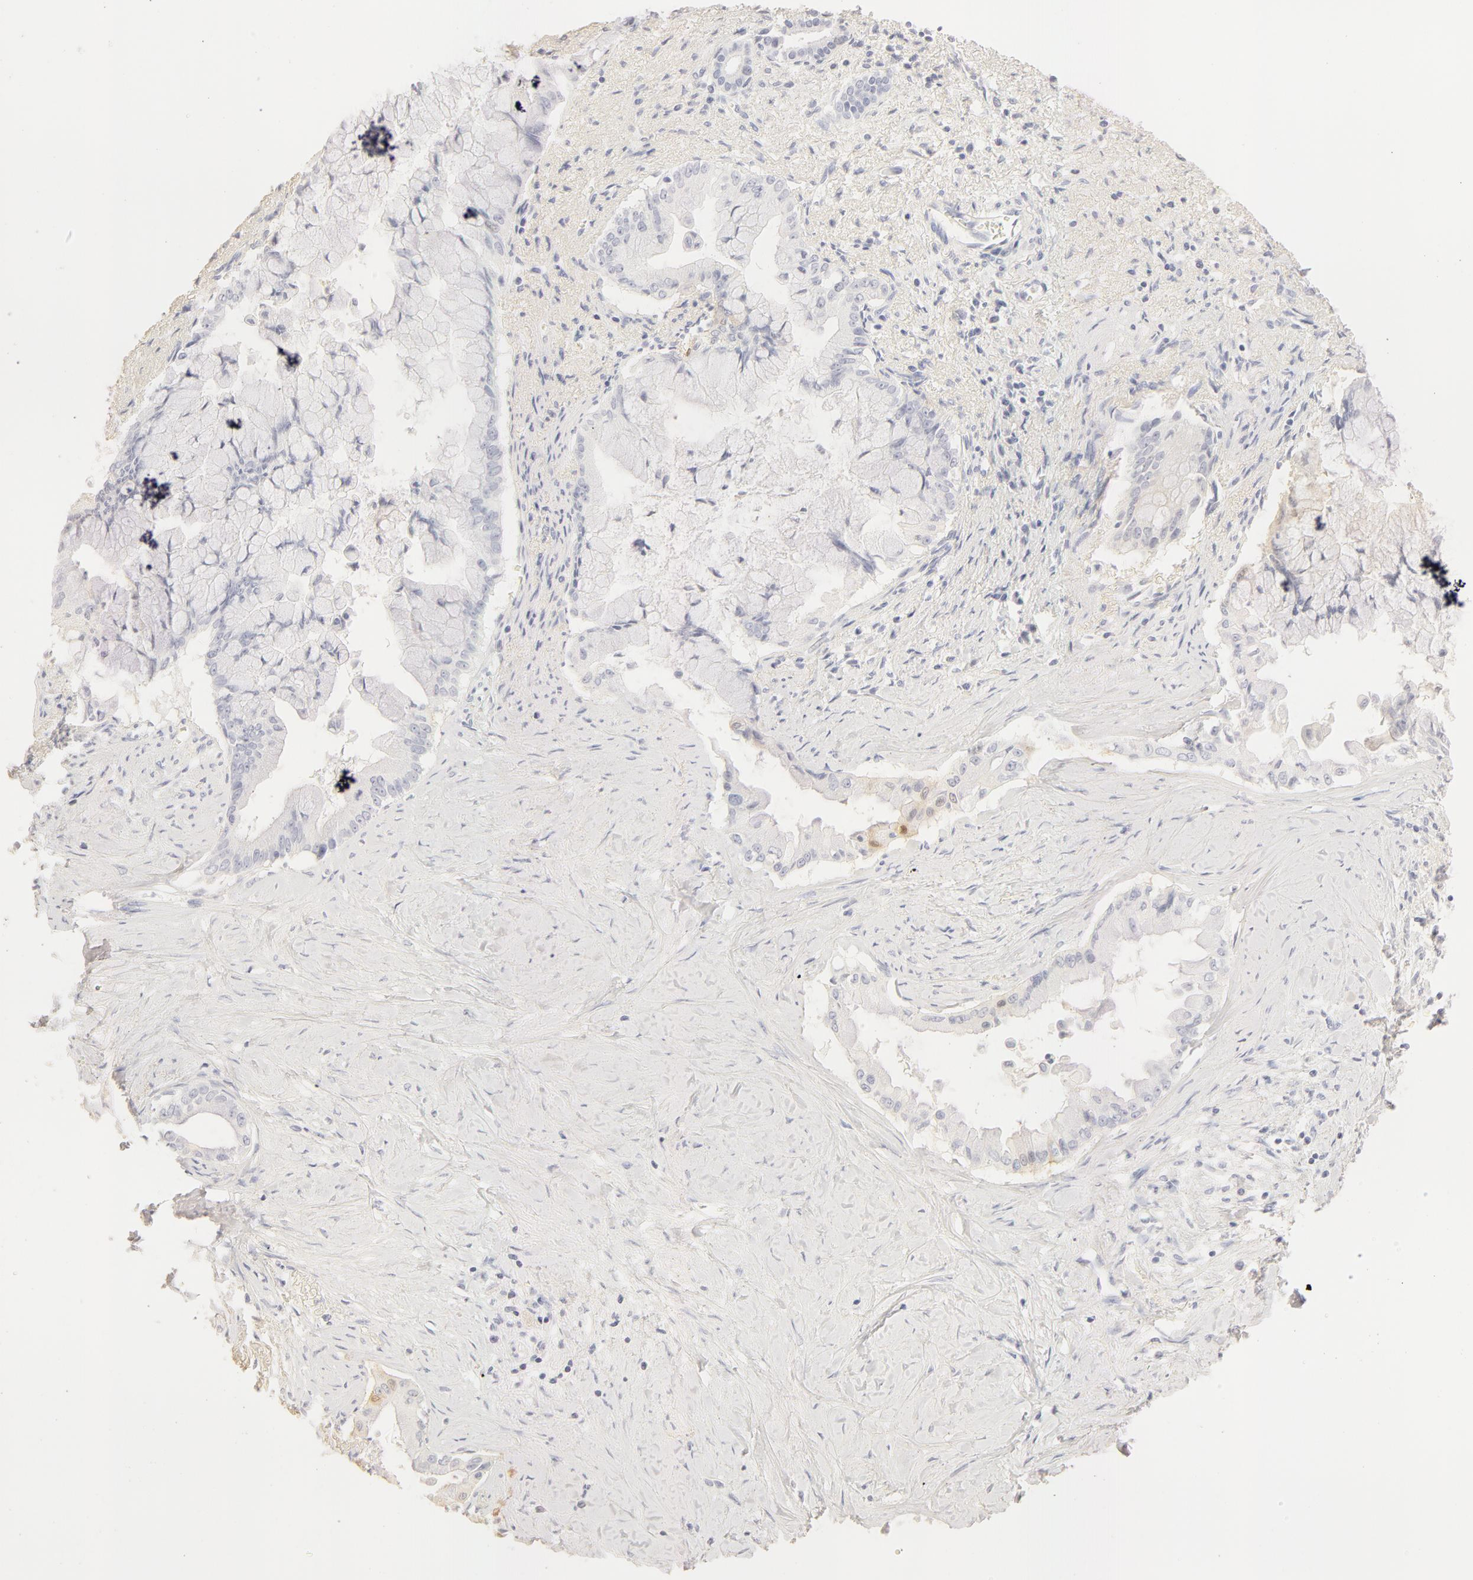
{"staining": {"intensity": "negative", "quantity": "none", "location": "none"}, "tissue": "pancreatic cancer", "cell_type": "Tumor cells", "image_type": "cancer", "snomed": [{"axis": "morphology", "description": "Adenocarcinoma, NOS"}, {"axis": "topography", "description": "Pancreas"}], "caption": "Immunohistochemistry photomicrograph of neoplastic tissue: human pancreatic cancer stained with DAB (3,3'-diaminobenzidine) displays no significant protein staining in tumor cells.", "gene": "LGALS7B", "patient": {"sex": "male", "age": 59}}